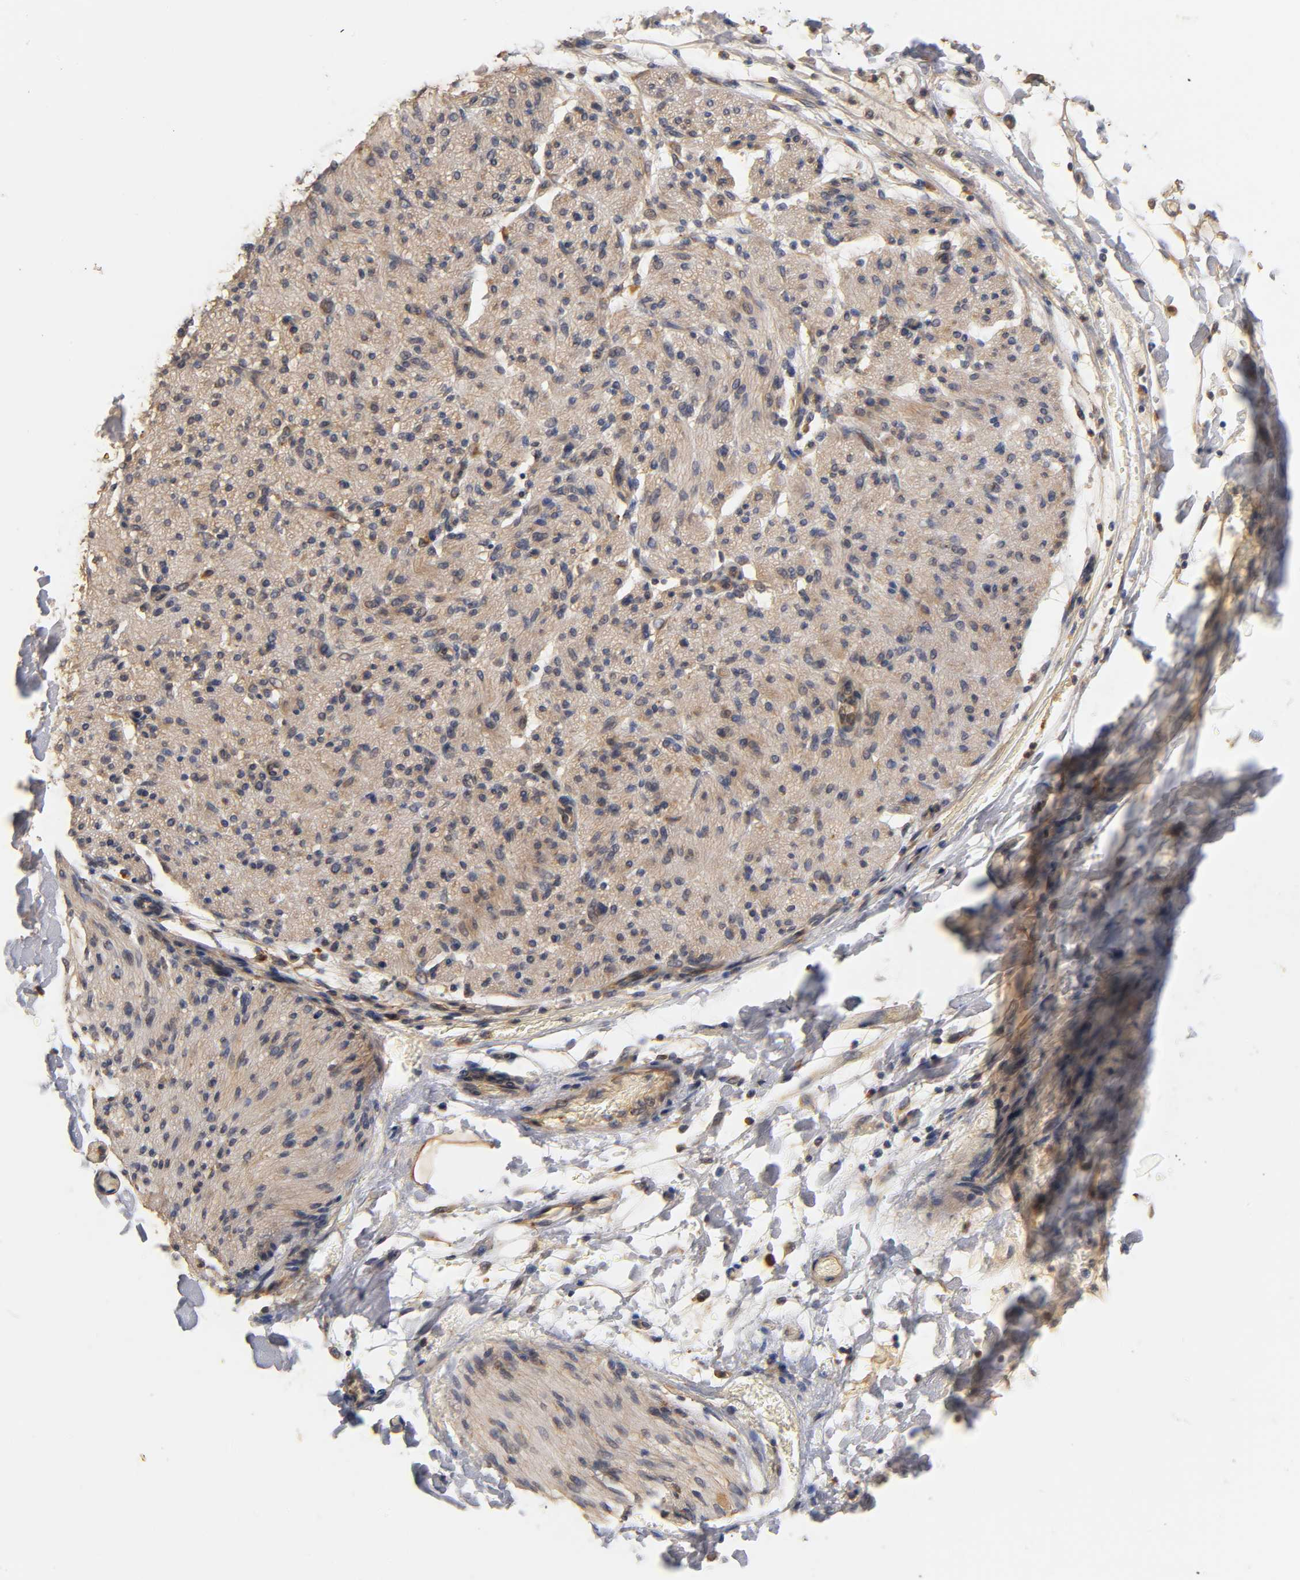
{"staining": {"intensity": "moderate", "quantity": "25%-75%", "location": "cytoplasmic/membranous"}, "tissue": "adipose tissue", "cell_type": "Adipocytes", "image_type": "normal", "snomed": [{"axis": "morphology", "description": "Normal tissue, NOS"}, {"axis": "morphology", "description": "Cholangiocarcinoma"}, {"axis": "topography", "description": "Liver"}, {"axis": "topography", "description": "Peripheral nerve tissue"}], "caption": "Immunohistochemical staining of benign human adipose tissue shows 25%-75% levels of moderate cytoplasmic/membranous protein expression in about 25%-75% of adipocytes.", "gene": "SCAP", "patient": {"sex": "male", "age": 50}}